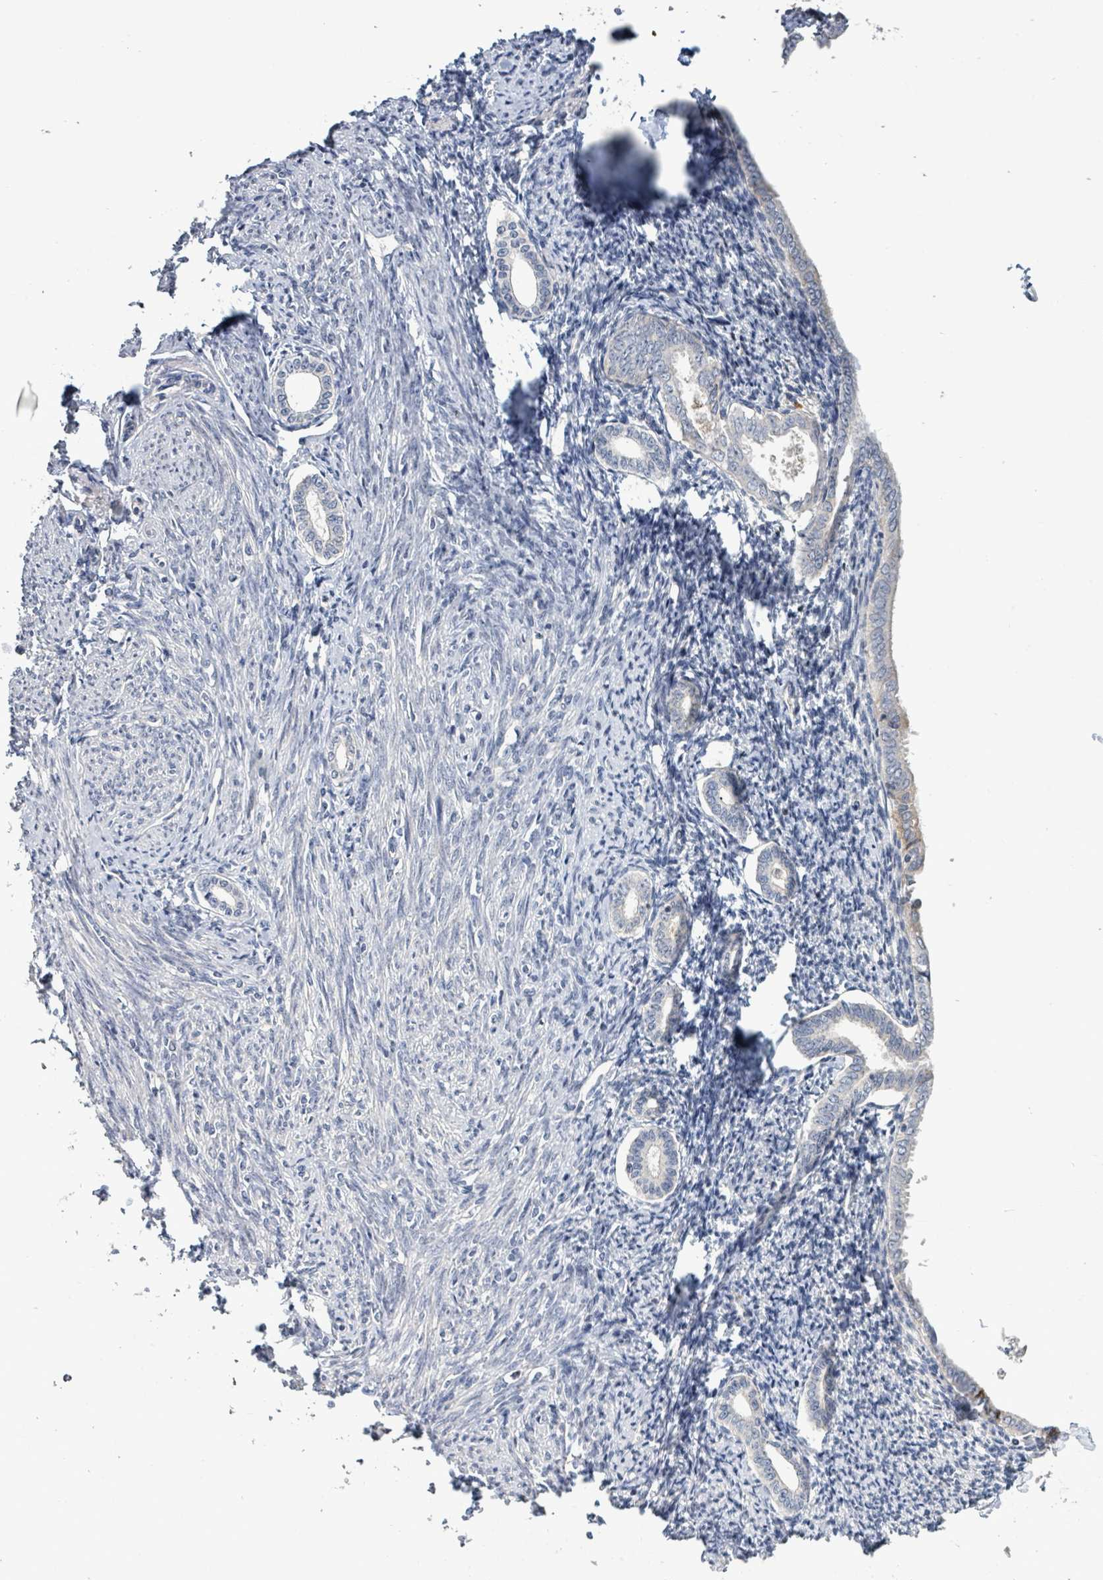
{"staining": {"intensity": "negative", "quantity": "none", "location": "none"}, "tissue": "endometrium", "cell_type": "Cells in endometrial stroma", "image_type": "normal", "snomed": [{"axis": "morphology", "description": "Normal tissue, NOS"}, {"axis": "topography", "description": "Endometrium"}], "caption": "This photomicrograph is of normal endometrium stained with immunohistochemistry to label a protein in brown with the nuclei are counter-stained blue. There is no staining in cells in endometrial stroma.", "gene": "LILRA4", "patient": {"sex": "female", "age": 63}}